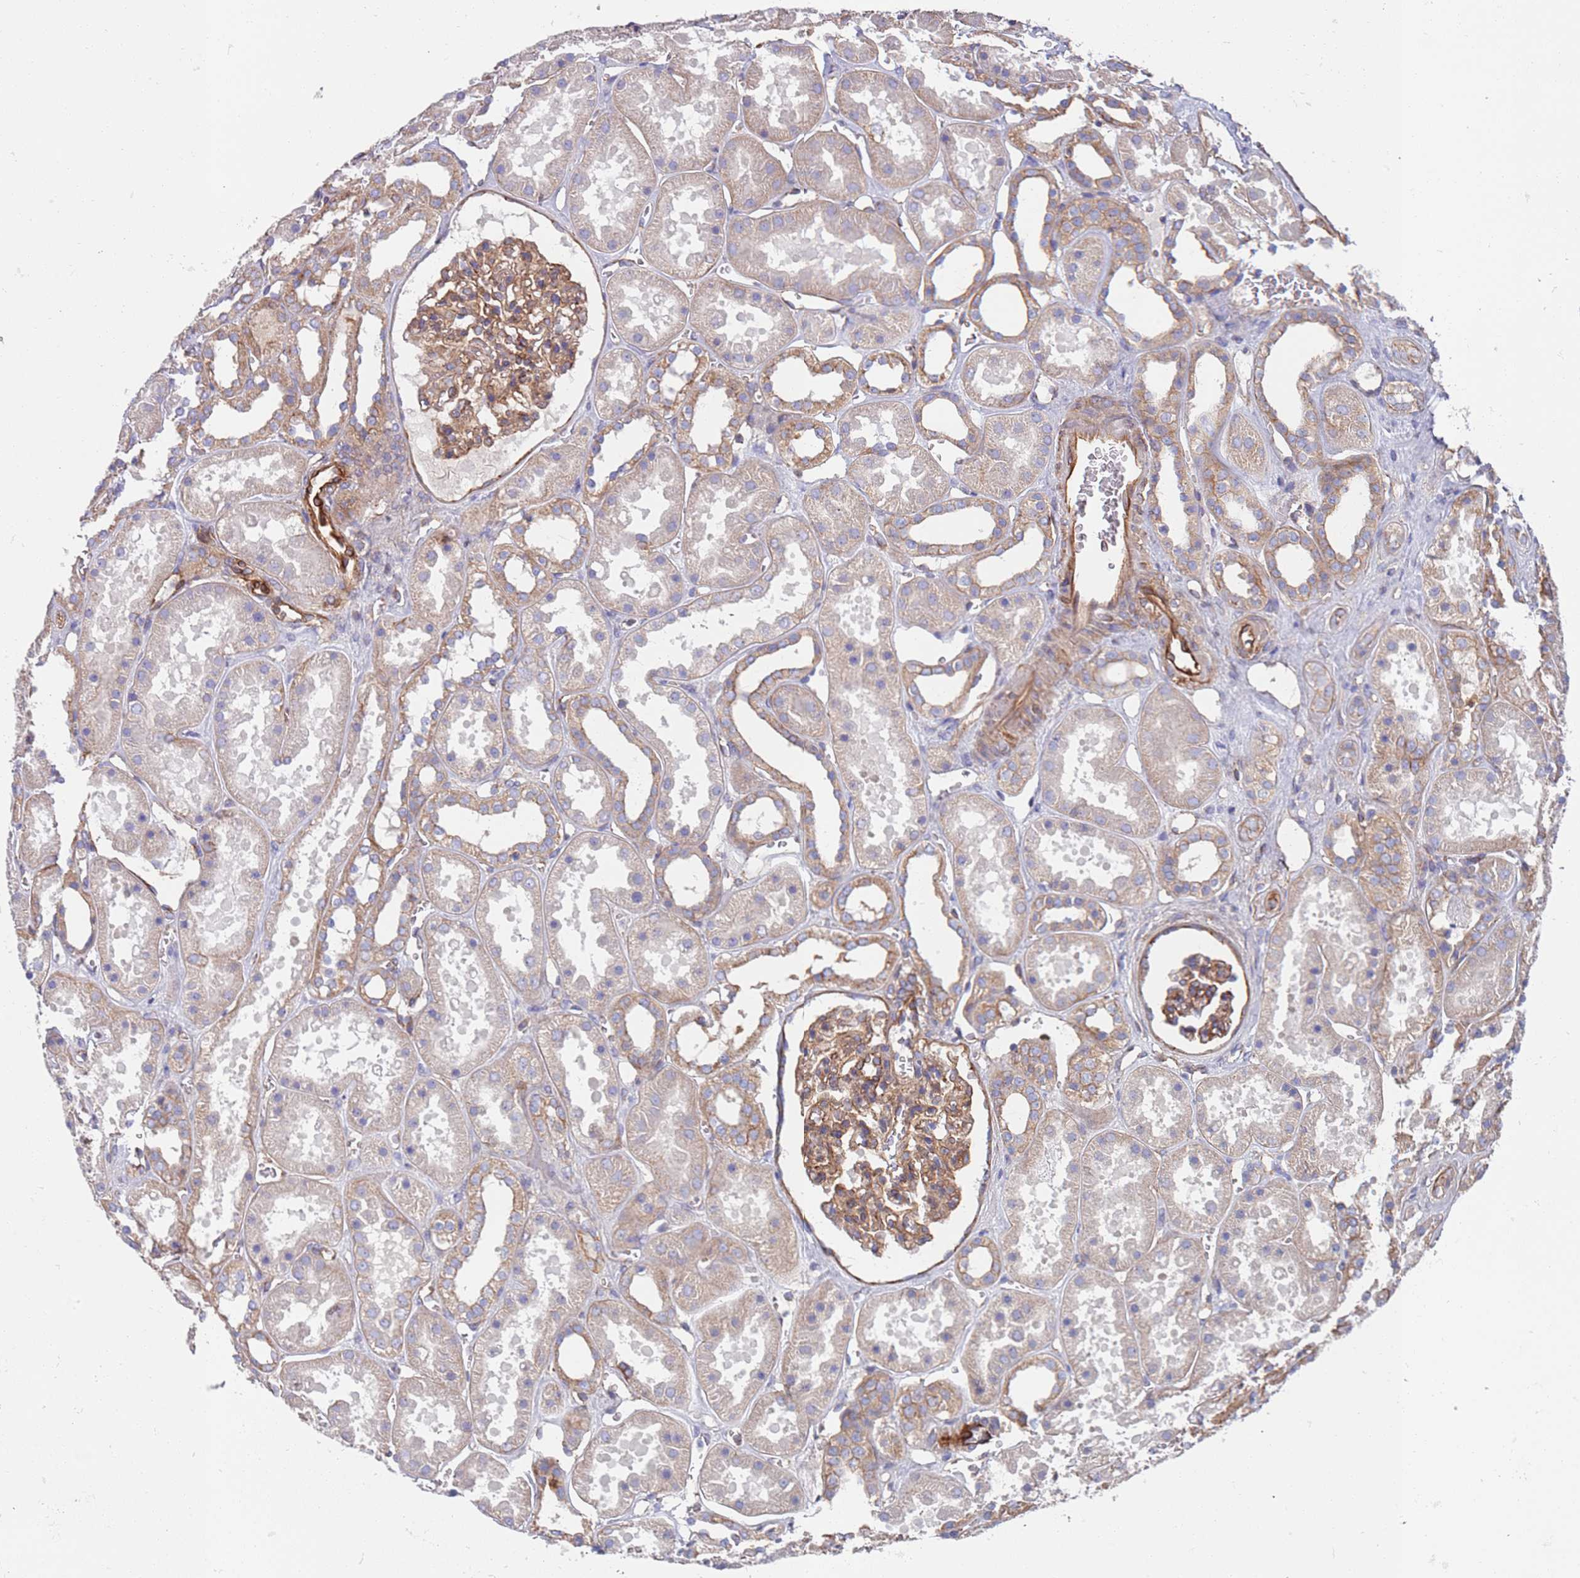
{"staining": {"intensity": "moderate", "quantity": ">75%", "location": "cytoplasmic/membranous"}, "tissue": "kidney", "cell_type": "Cells in glomeruli", "image_type": "normal", "snomed": [{"axis": "morphology", "description": "Normal tissue, NOS"}, {"axis": "topography", "description": "Kidney"}], "caption": "A brown stain labels moderate cytoplasmic/membranous positivity of a protein in cells in glomeruli of normal kidney. (brown staining indicates protein expression, while blue staining denotes nuclei).", "gene": "JAKMIP2", "patient": {"sex": "female", "age": 41}}